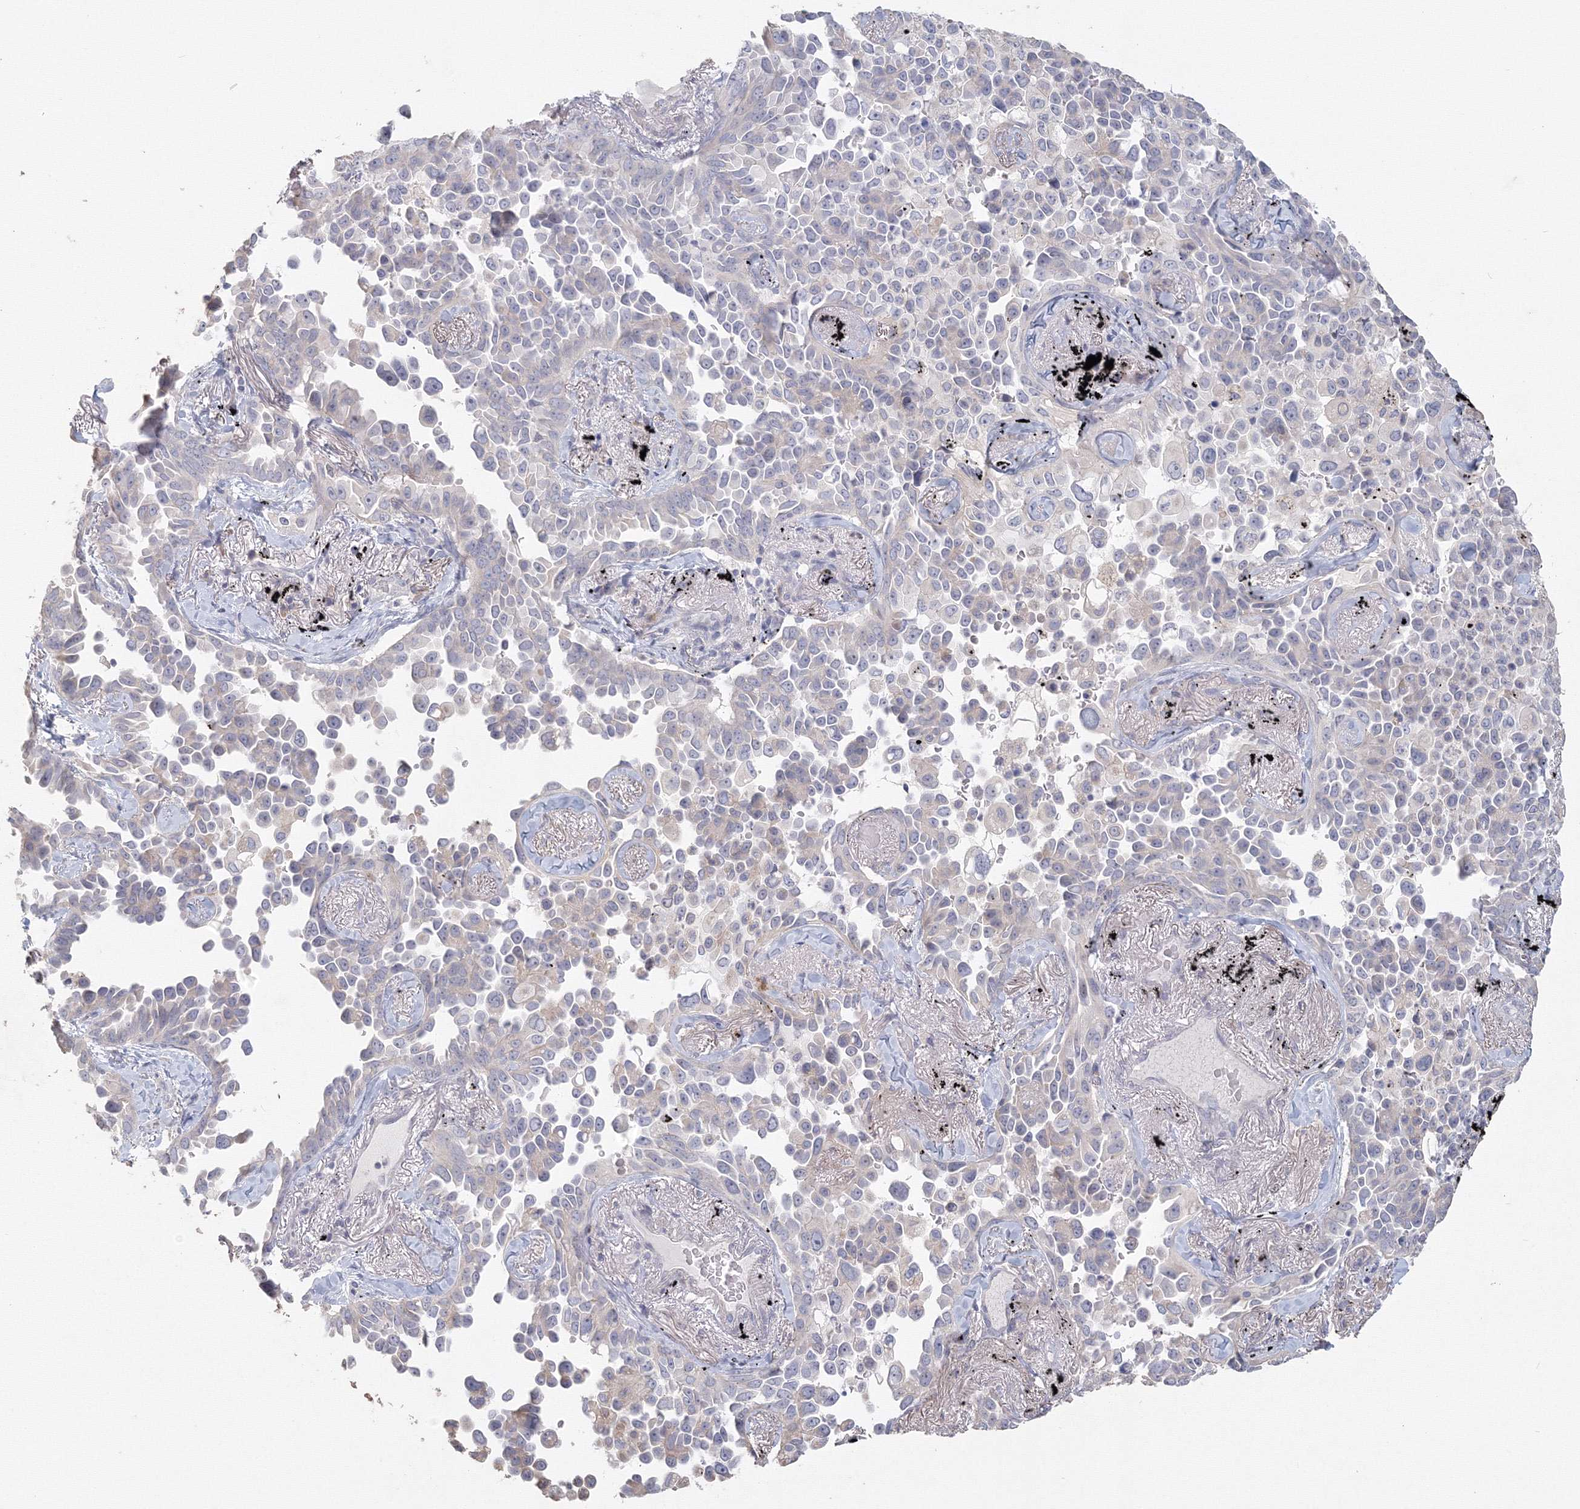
{"staining": {"intensity": "negative", "quantity": "none", "location": "none"}, "tissue": "lung cancer", "cell_type": "Tumor cells", "image_type": "cancer", "snomed": [{"axis": "morphology", "description": "Adenocarcinoma, NOS"}, {"axis": "topography", "description": "Lung"}], "caption": "Protein analysis of lung adenocarcinoma exhibits no significant expression in tumor cells. (IHC, brightfield microscopy, high magnification).", "gene": "TACC2", "patient": {"sex": "female", "age": 67}}